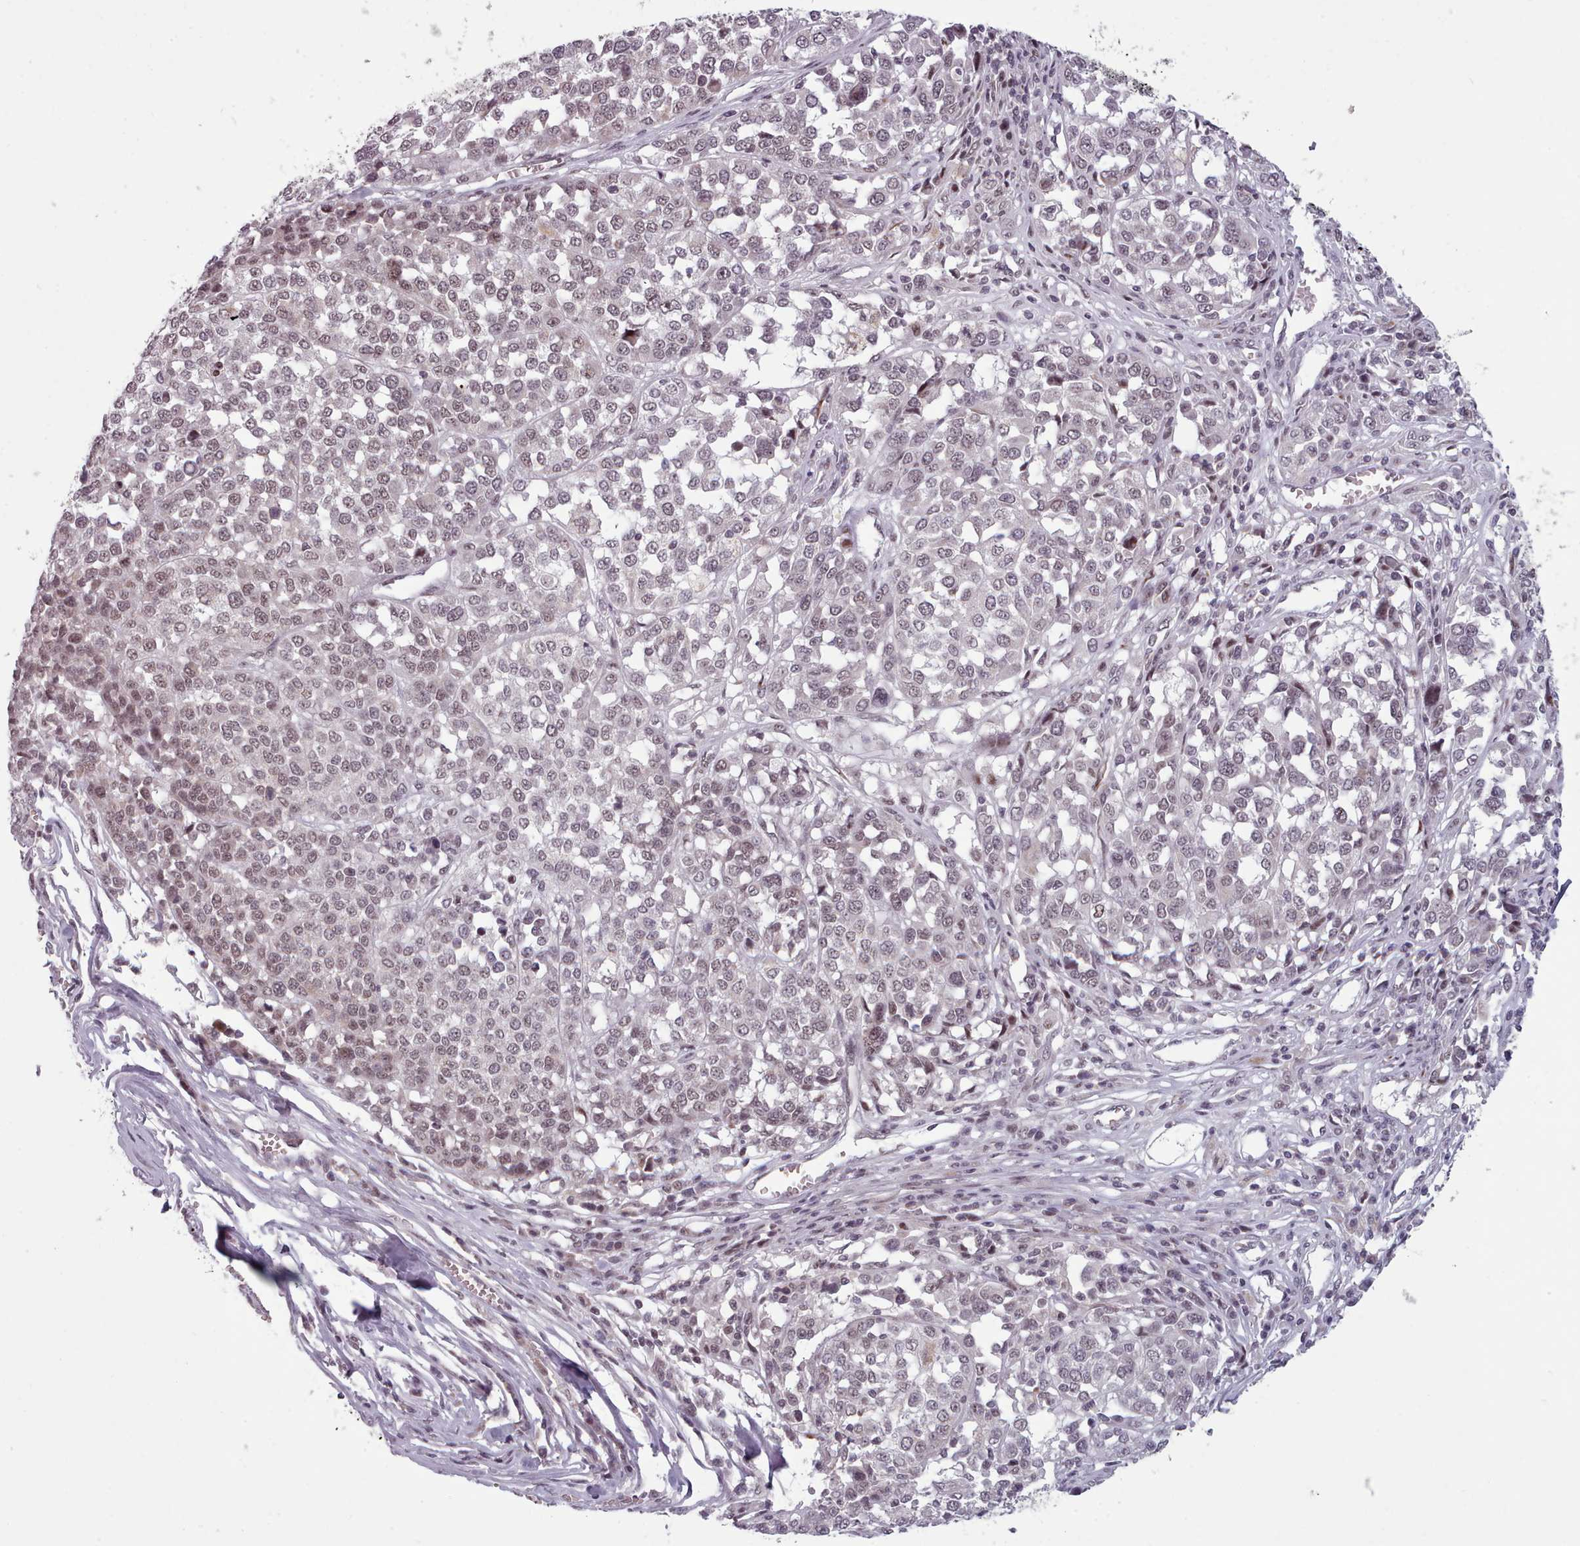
{"staining": {"intensity": "weak", "quantity": "25%-75%", "location": "nuclear"}, "tissue": "melanoma", "cell_type": "Tumor cells", "image_type": "cancer", "snomed": [{"axis": "morphology", "description": "Malignant melanoma, Metastatic site"}, {"axis": "topography", "description": "Lymph node"}], "caption": "Melanoma stained with DAB (3,3'-diaminobenzidine) immunohistochemistry demonstrates low levels of weak nuclear expression in about 25%-75% of tumor cells. Using DAB (3,3'-diaminobenzidine) (brown) and hematoxylin (blue) stains, captured at high magnification using brightfield microscopy.", "gene": "SRSF9", "patient": {"sex": "male", "age": 44}}